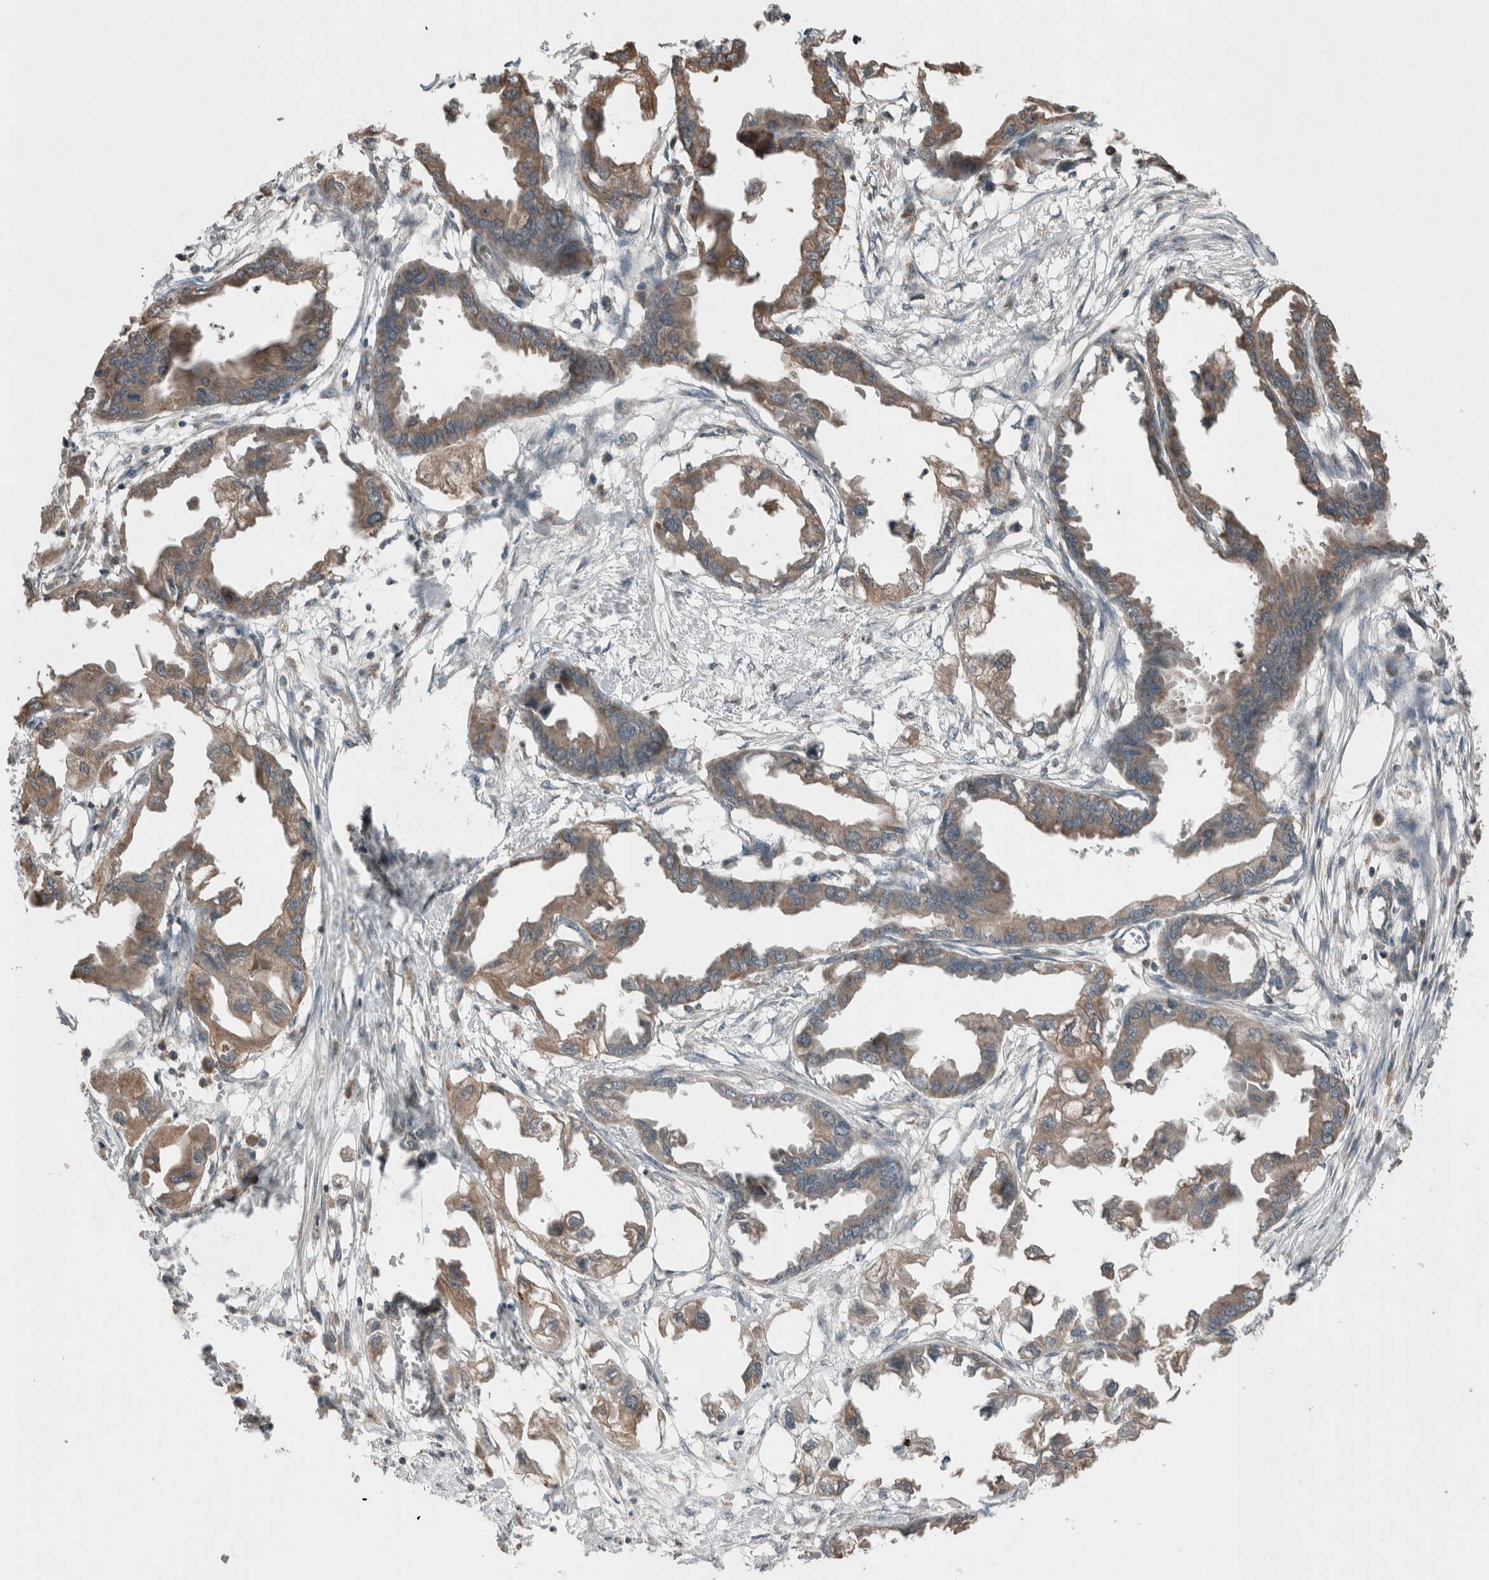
{"staining": {"intensity": "moderate", "quantity": ">75%", "location": "cytoplasmic/membranous"}, "tissue": "endometrial cancer", "cell_type": "Tumor cells", "image_type": "cancer", "snomed": [{"axis": "morphology", "description": "Adenocarcinoma, NOS"}, {"axis": "morphology", "description": "Adenocarcinoma, metastatic, NOS"}, {"axis": "topography", "description": "Adipose tissue"}, {"axis": "topography", "description": "Endometrium"}], "caption": "Endometrial cancer (metastatic adenocarcinoma) stained with immunohistochemistry shows moderate cytoplasmic/membranous positivity in approximately >75% of tumor cells.", "gene": "KLK14", "patient": {"sex": "female", "age": 67}}